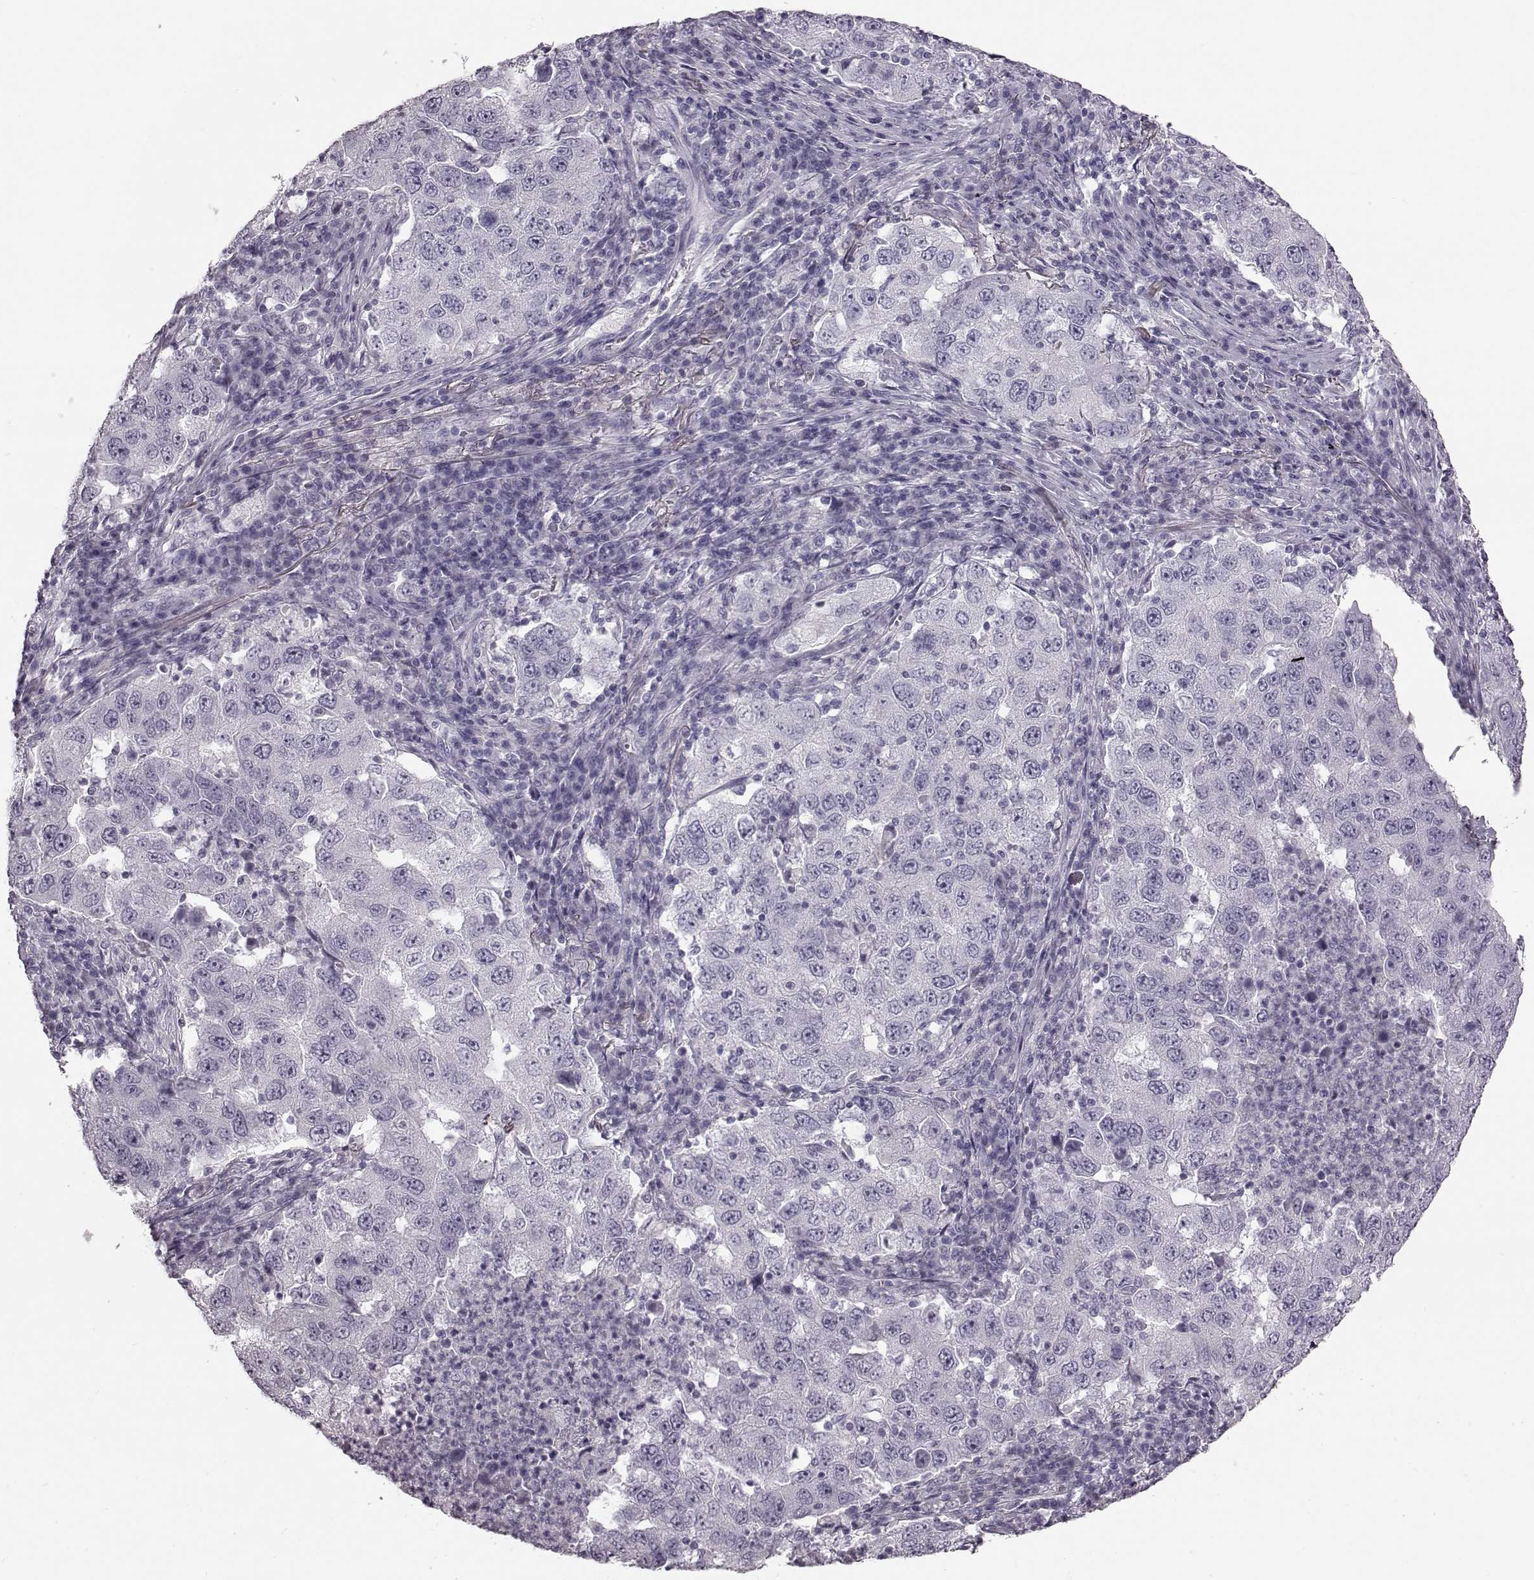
{"staining": {"intensity": "negative", "quantity": "none", "location": "none"}, "tissue": "lung cancer", "cell_type": "Tumor cells", "image_type": "cancer", "snomed": [{"axis": "morphology", "description": "Adenocarcinoma, NOS"}, {"axis": "topography", "description": "Lung"}], "caption": "Immunohistochemistry of human lung adenocarcinoma displays no expression in tumor cells.", "gene": "ZNF433", "patient": {"sex": "male", "age": 73}}